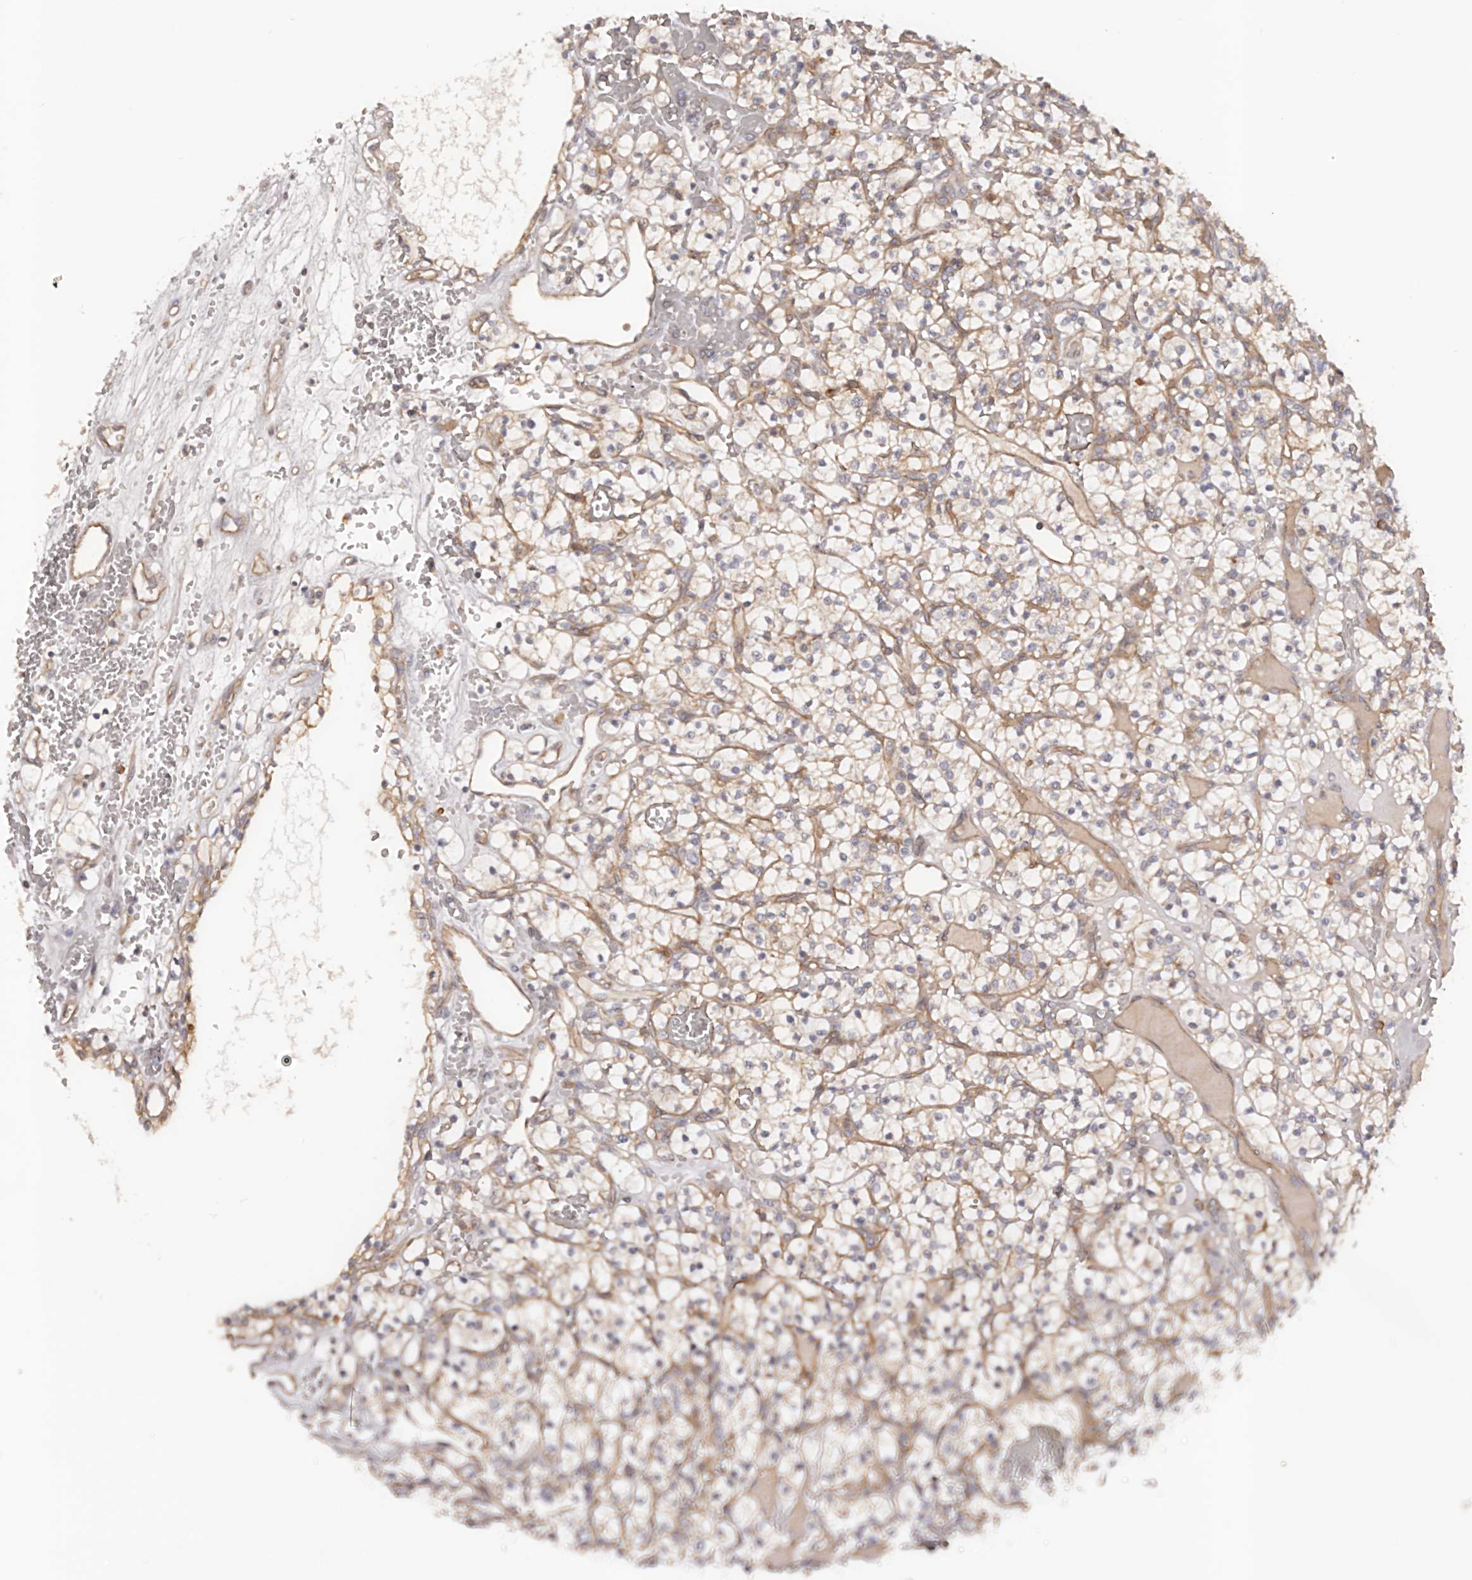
{"staining": {"intensity": "negative", "quantity": "none", "location": "none"}, "tissue": "renal cancer", "cell_type": "Tumor cells", "image_type": "cancer", "snomed": [{"axis": "morphology", "description": "Adenocarcinoma, NOS"}, {"axis": "topography", "description": "Kidney"}], "caption": "Immunohistochemistry of human adenocarcinoma (renal) reveals no positivity in tumor cells.", "gene": "DMRT2", "patient": {"sex": "female", "age": 57}}